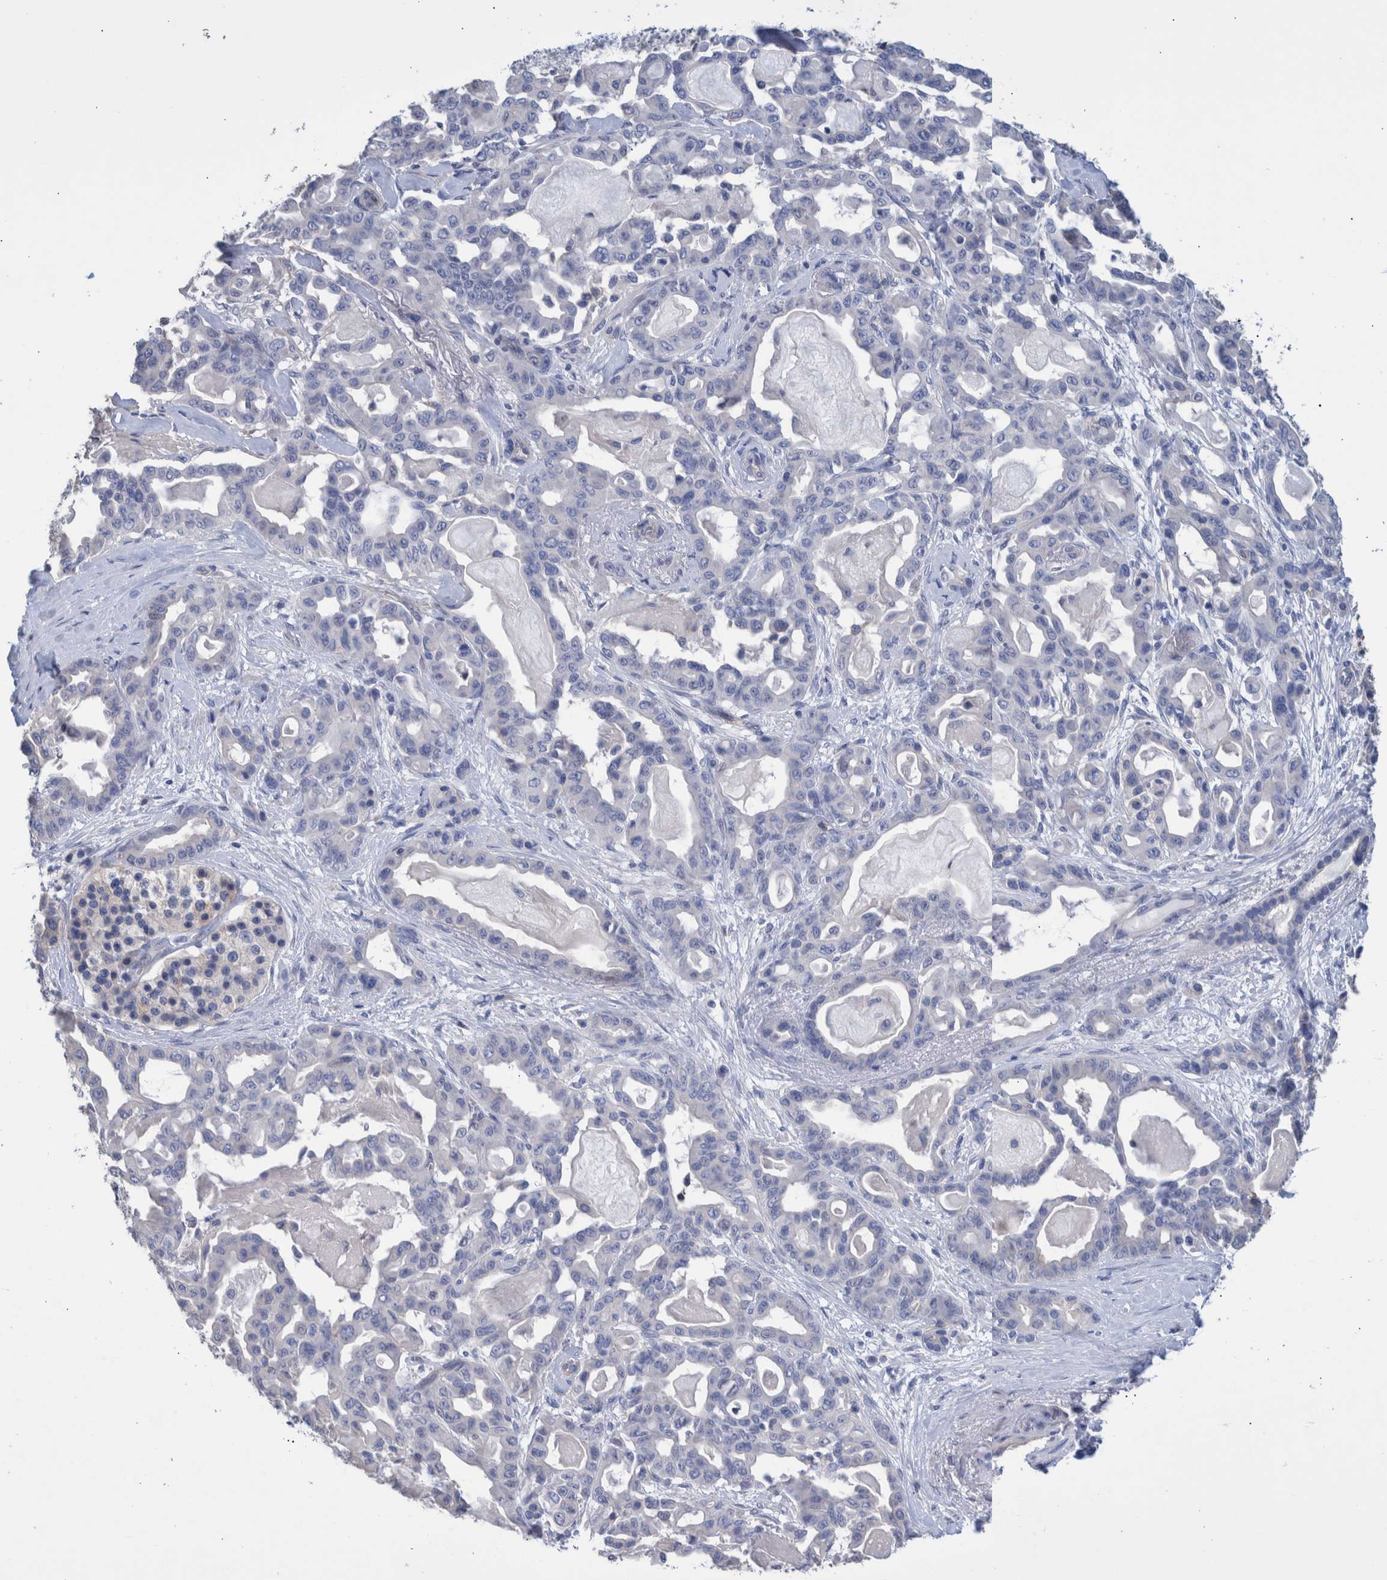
{"staining": {"intensity": "negative", "quantity": "none", "location": "none"}, "tissue": "pancreatic cancer", "cell_type": "Tumor cells", "image_type": "cancer", "snomed": [{"axis": "morphology", "description": "Adenocarcinoma, NOS"}, {"axis": "topography", "description": "Pancreas"}], "caption": "An IHC image of pancreatic cancer is shown. There is no staining in tumor cells of pancreatic cancer.", "gene": "PPP3CC", "patient": {"sex": "male", "age": 63}}